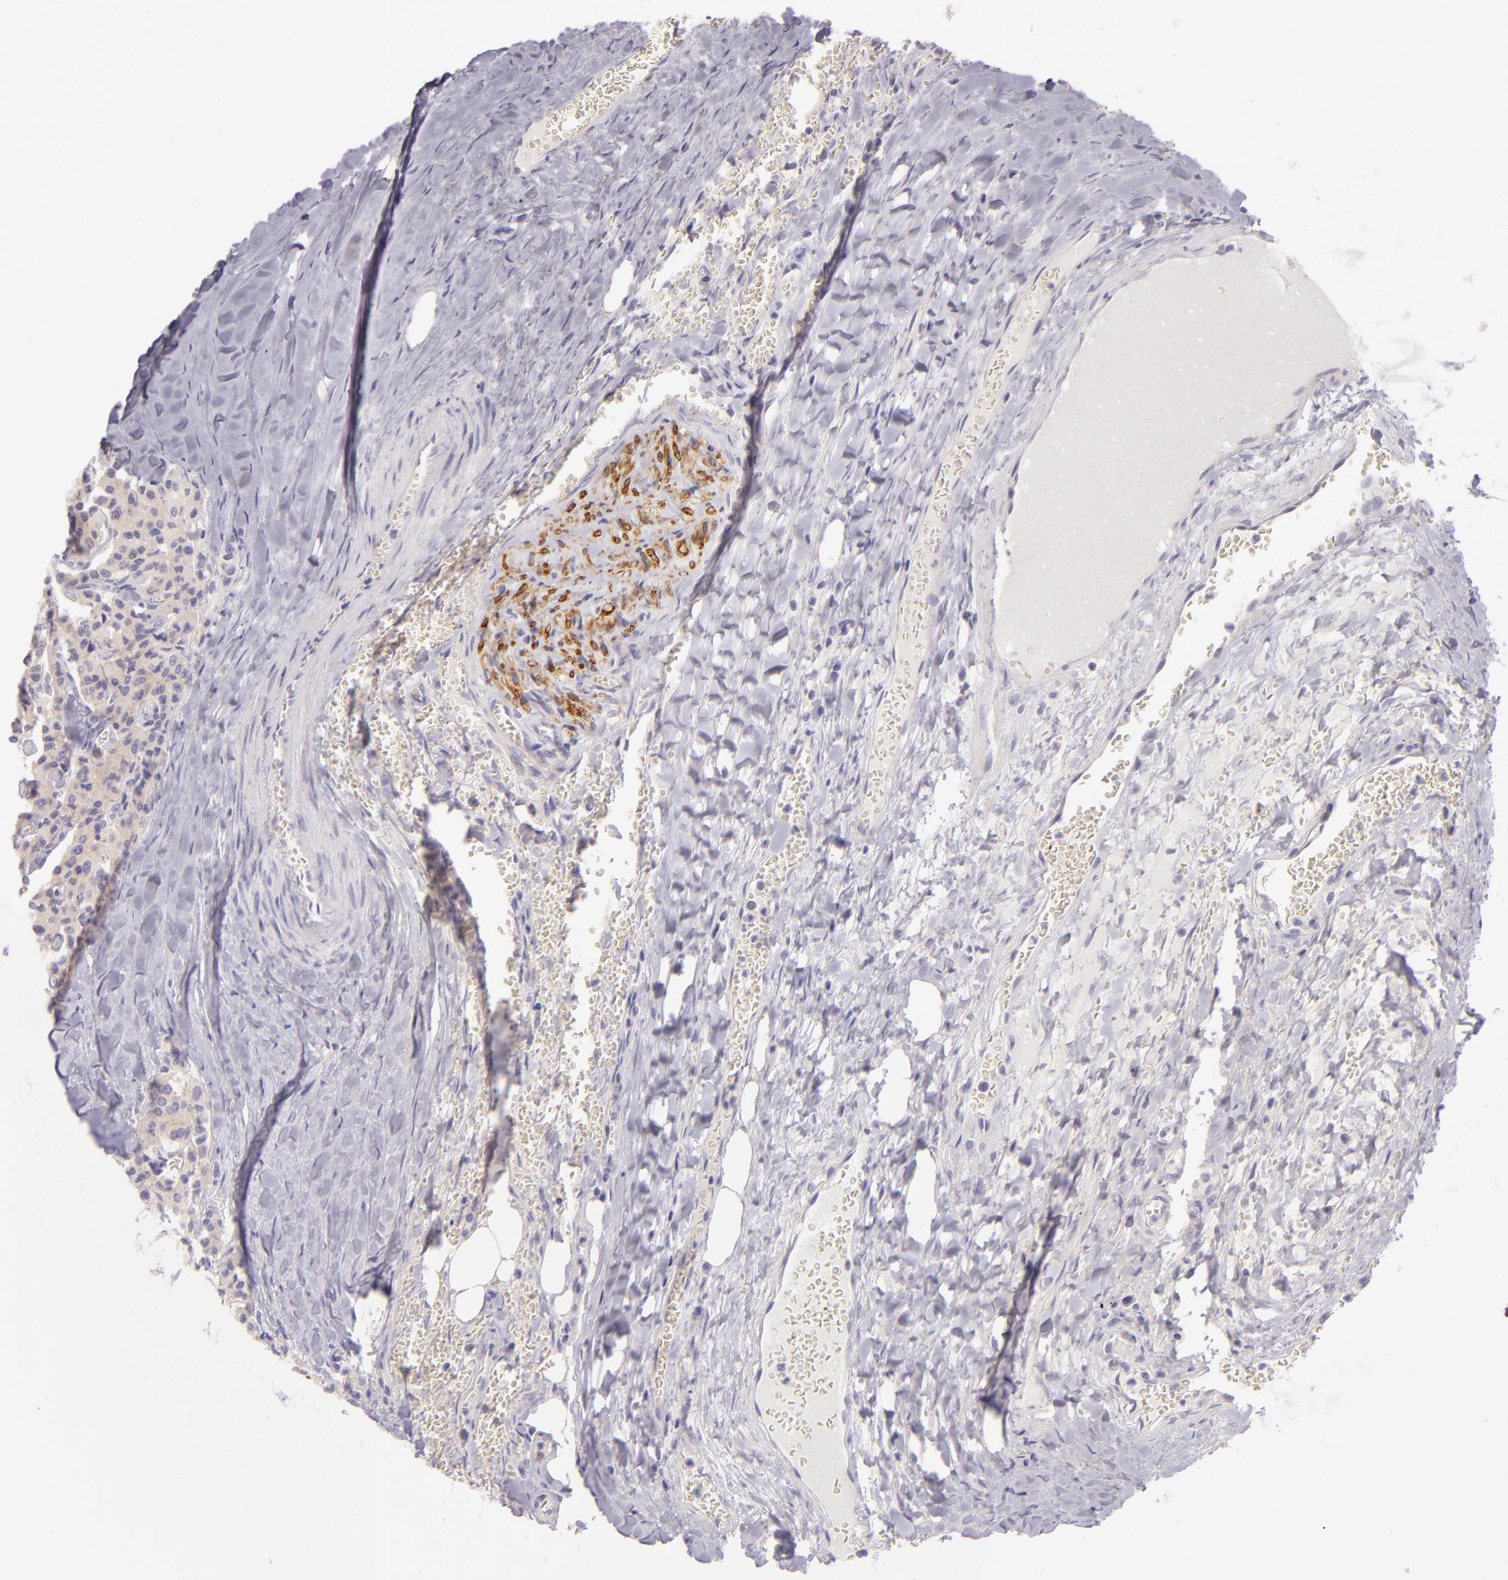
{"staining": {"intensity": "weak", "quantity": ">75%", "location": "cytoplasmic/membranous"}, "tissue": "carcinoid", "cell_type": "Tumor cells", "image_type": "cancer", "snomed": [{"axis": "morphology", "description": "Carcinoid, malignant, NOS"}, {"axis": "topography", "description": "Bronchus"}], "caption": "Brown immunohistochemical staining in human carcinoid demonstrates weak cytoplasmic/membranous expression in about >75% of tumor cells. The protein is stained brown, and the nuclei are stained in blue (DAB (3,3'-diaminobenzidine) IHC with brightfield microscopy, high magnification).", "gene": "ZC3H7B", "patient": {"sex": "male", "age": 55}}